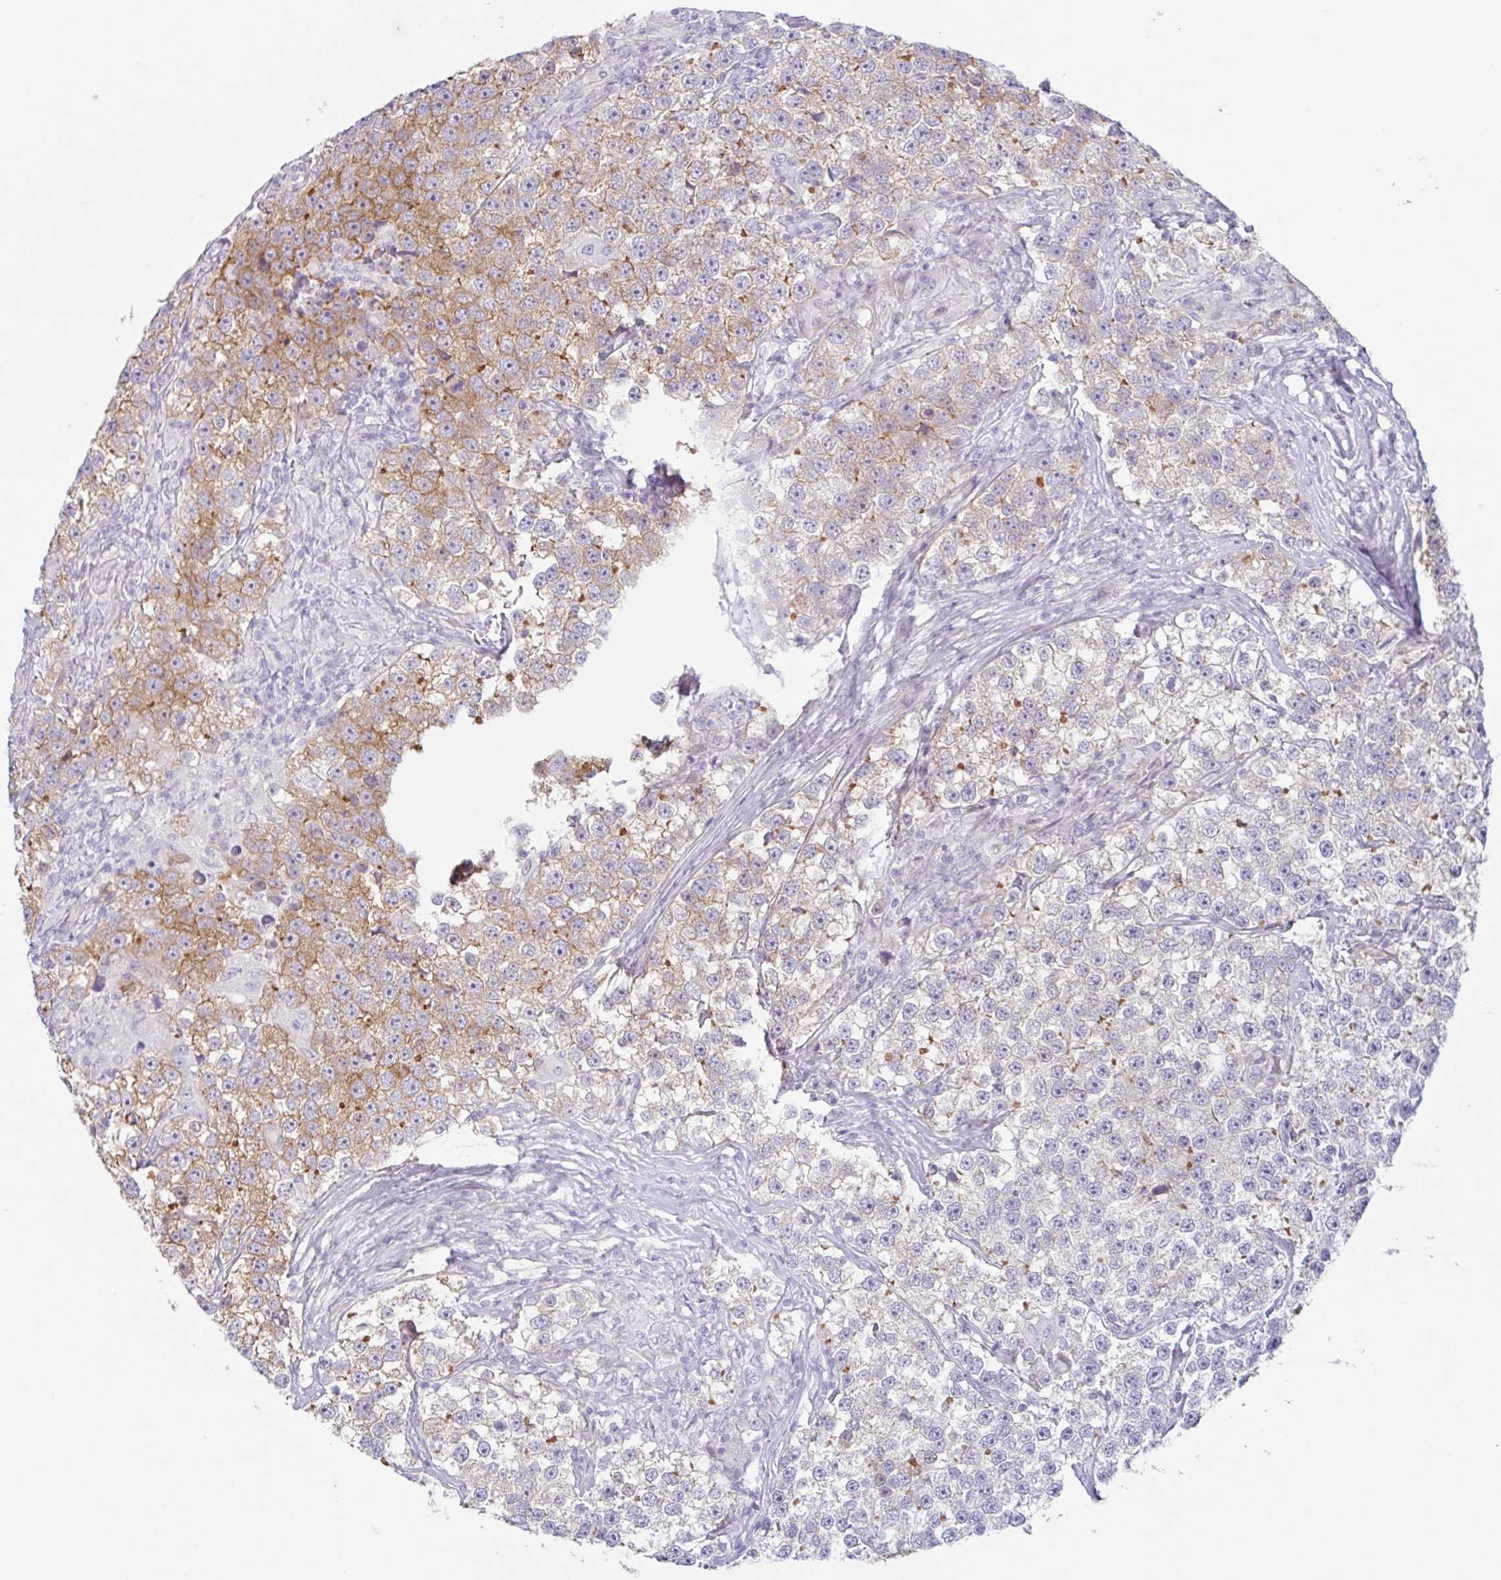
{"staining": {"intensity": "moderate", "quantity": "25%-75%", "location": "cytoplasmic/membranous"}, "tissue": "testis cancer", "cell_type": "Tumor cells", "image_type": "cancer", "snomed": [{"axis": "morphology", "description": "Seminoma, NOS"}, {"axis": "topography", "description": "Testis"}], "caption": "This is an image of immunohistochemistry (IHC) staining of seminoma (testis), which shows moderate expression in the cytoplasmic/membranous of tumor cells.", "gene": "MYH10", "patient": {"sex": "male", "age": 46}}